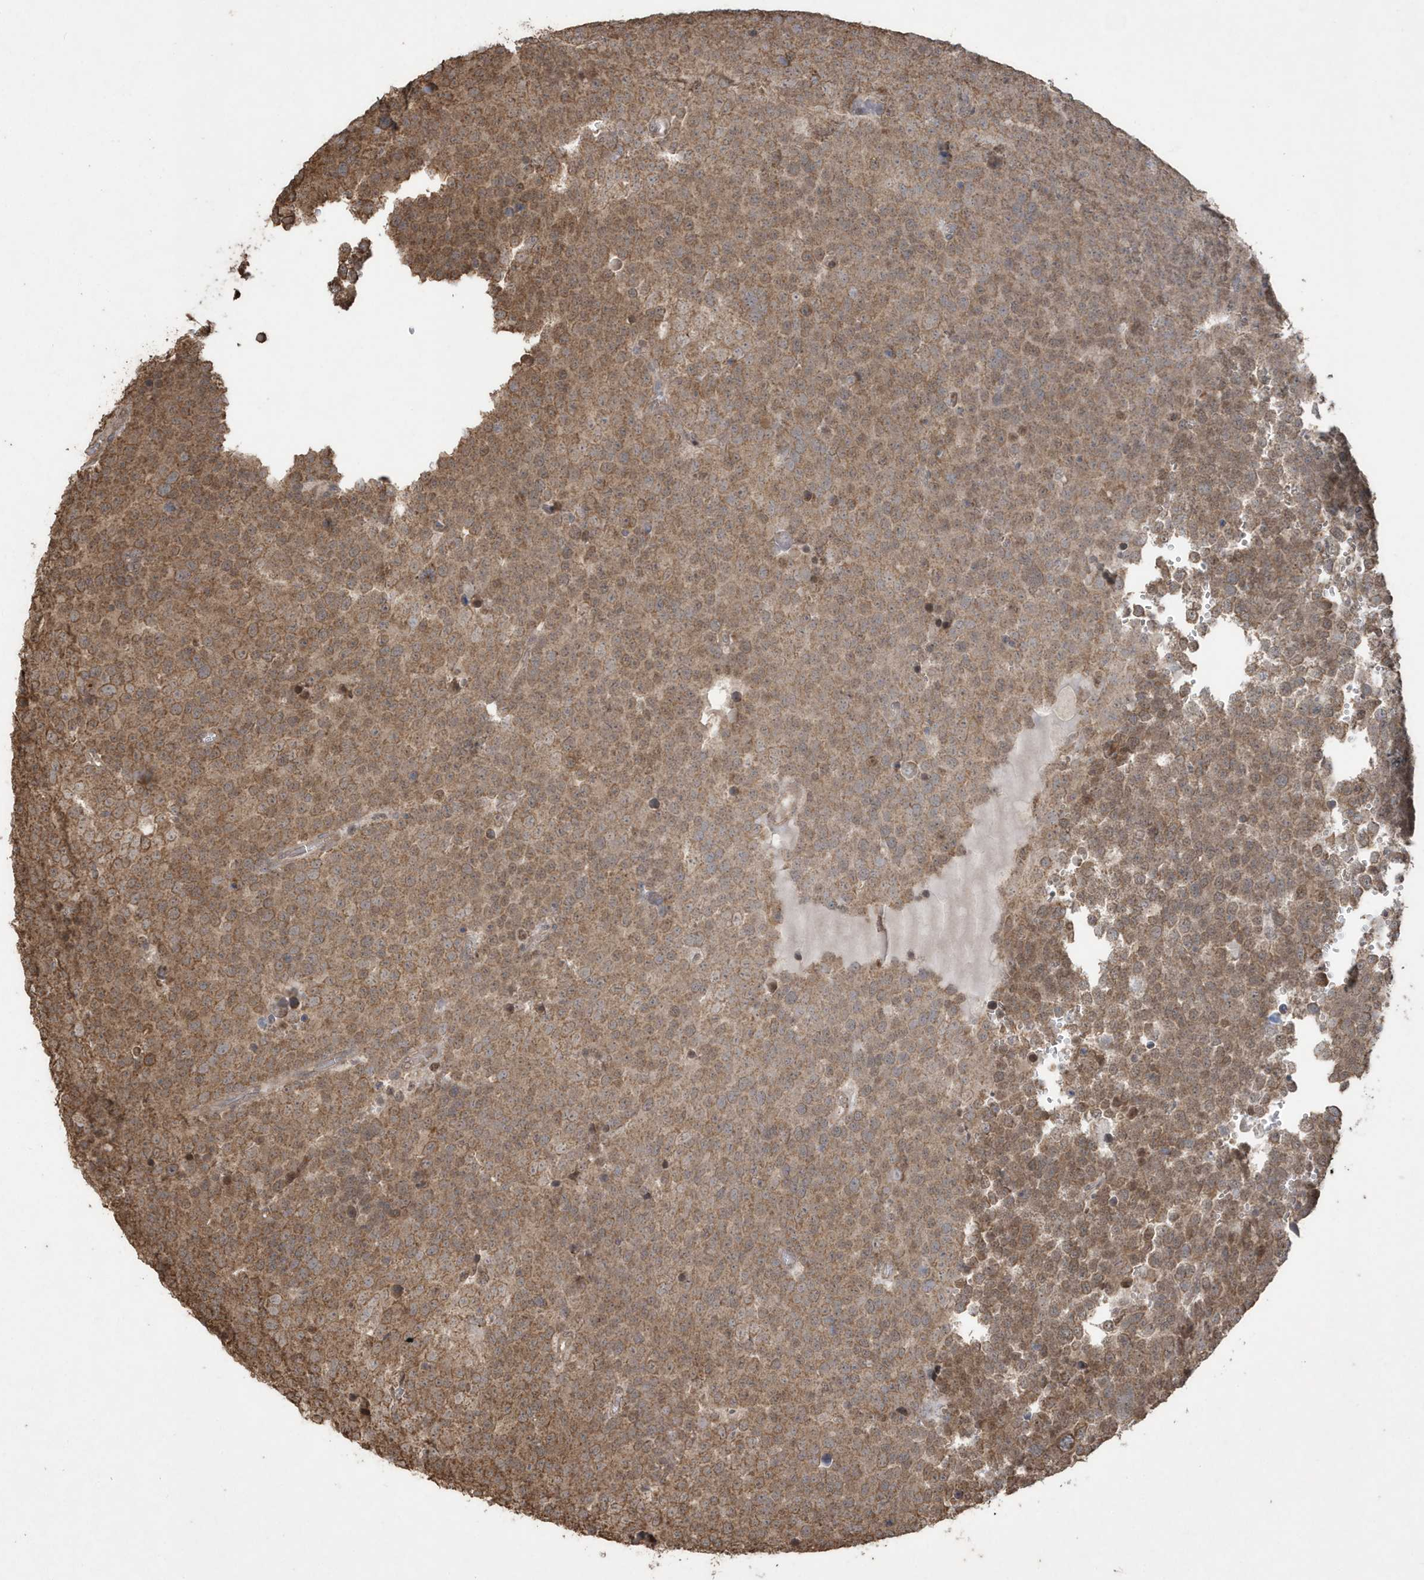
{"staining": {"intensity": "moderate", "quantity": ">75%", "location": "cytoplasmic/membranous"}, "tissue": "testis cancer", "cell_type": "Tumor cells", "image_type": "cancer", "snomed": [{"axis": "morphology", "description": "Seminoma, NOS"}, {"axis": "topography", "description": "Testis"}], "caption": "A brown stain labels moderate cytoplasmic/membranous positivity of a protein in human testis cancer tumor cells.", "gene": "PAXBP1", "patient": {"sex": "male", "age": 71}}